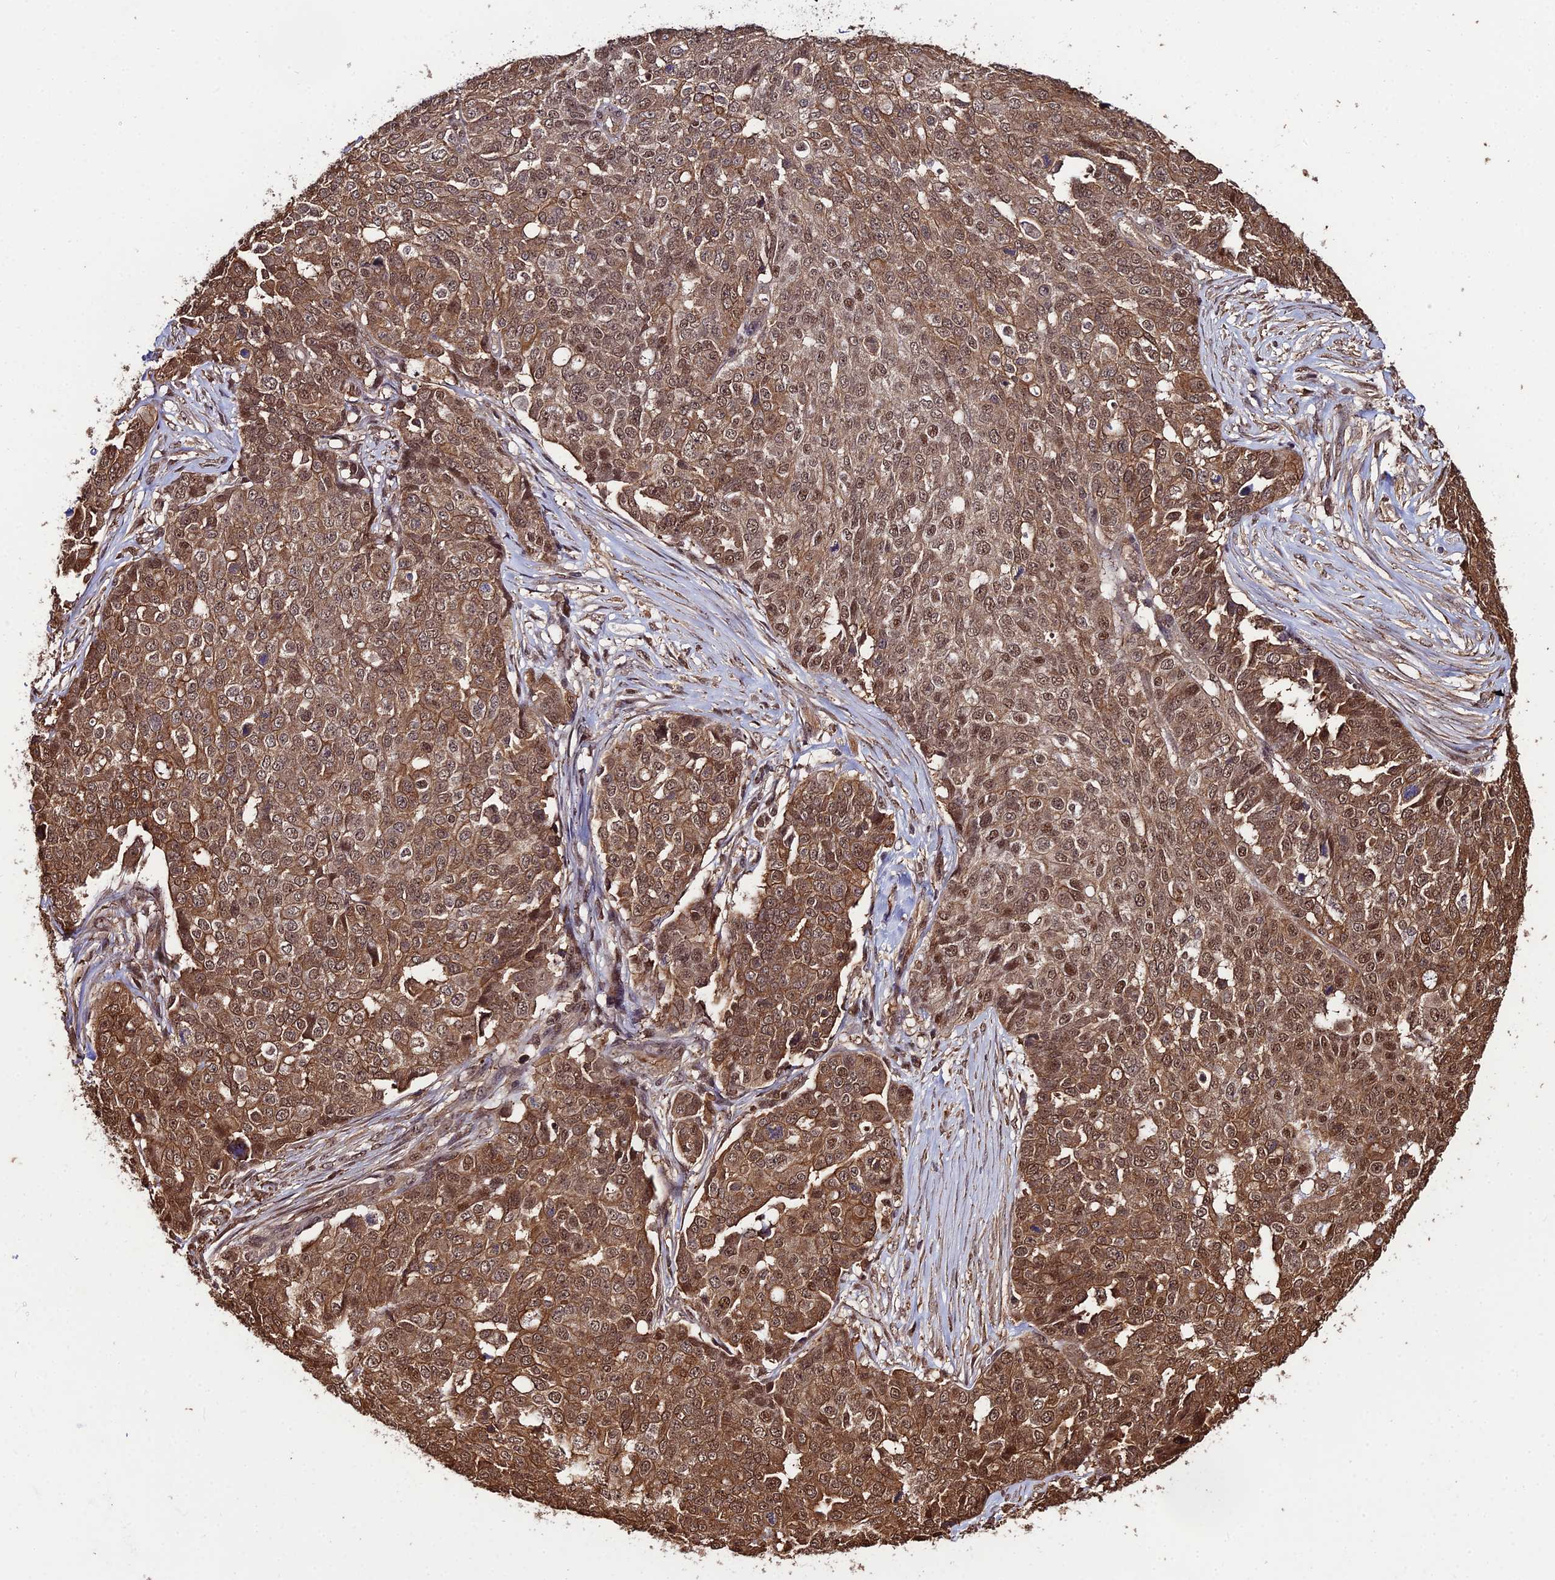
{"staining": {"intensity": "moderate", "quantity": ">75%", "location": "cytoplasmic/membranous,nuclear"}, "tissue": "ovarian cancer", "cell_type": "Tumor cells", "image_type": "cancer", "snomed": [{"axis": "morphology", "description": "Cystadenocarcinoma, serous, NOS"}, {"axis": "topography", "description": "Soft tissue"}, {"axis": "topography", "description": "Ovary"}], "caption": "IHC (DAB) staining of ovarian cancer reveals moderate cytoplasmic/membranous and nuclear protein expression in approximately >75% of tumor cells.", "gene": "PPP4C", "patient": {"sex": "female", "age": 57}}